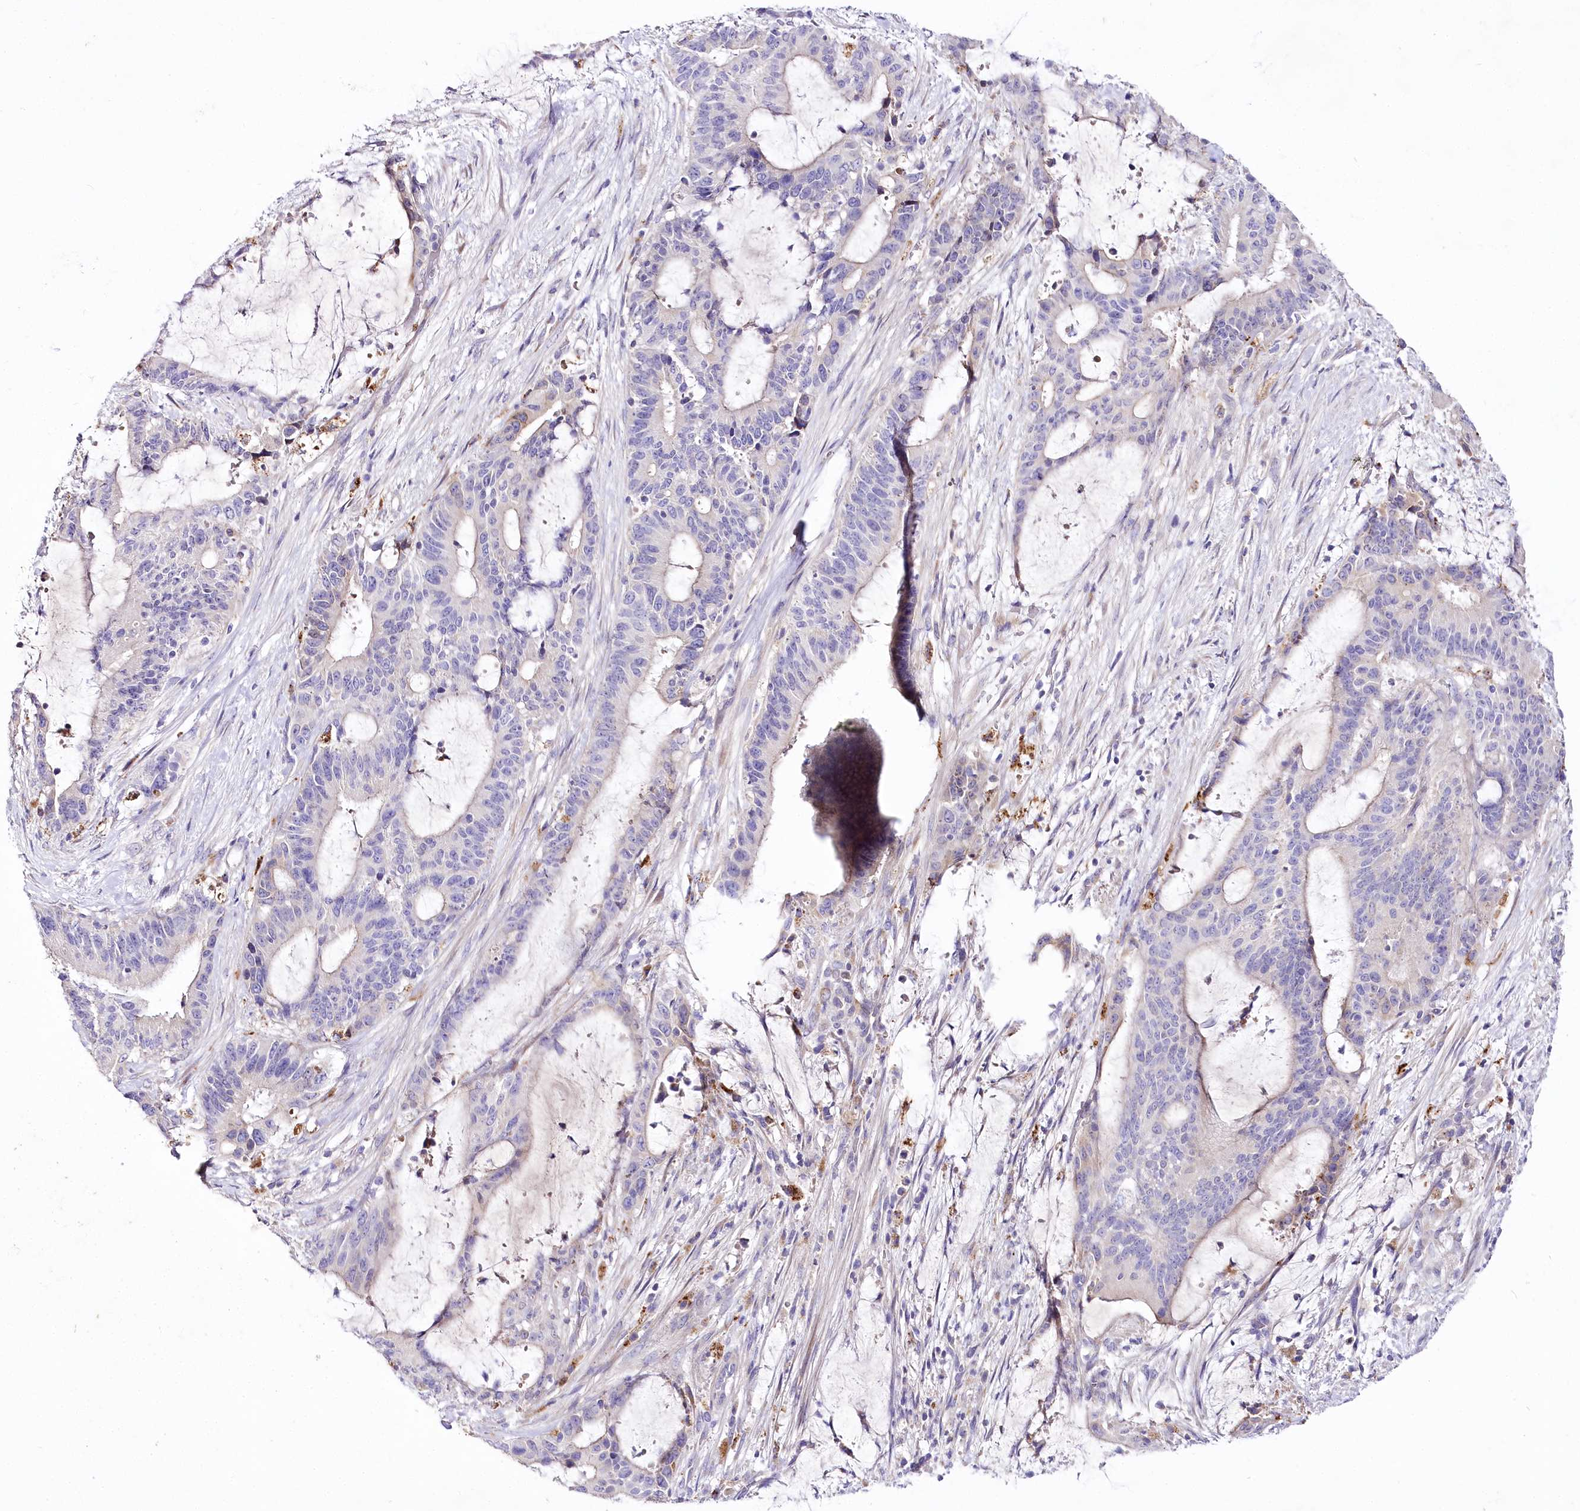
{"staining": {"intensity": "negative", "quantity": "none", "location": "none"}, "tissue": "liver cancer", "cell_type": "Tumor cells", "image_type": "cancer", "snomed": [{"axis": "morphology", "description": "Normal tissue, NOS"}, {"axis": "morphology", "description": "Cholangiocarcinoma"}, {"axis": "topography", "description": "Liver"}, {"axis": "topography", "description": "Peripheral nerve tissue"}], "caption": "Immunohistochemistry (IHC) photomicrograph of human liver cancer (cholangiocarcinoma) stained for a protein (brown), which reveals no staining in tumor cells.", "gene": "LRRC14B", "patient": {"sex": "female", "age": 73}}